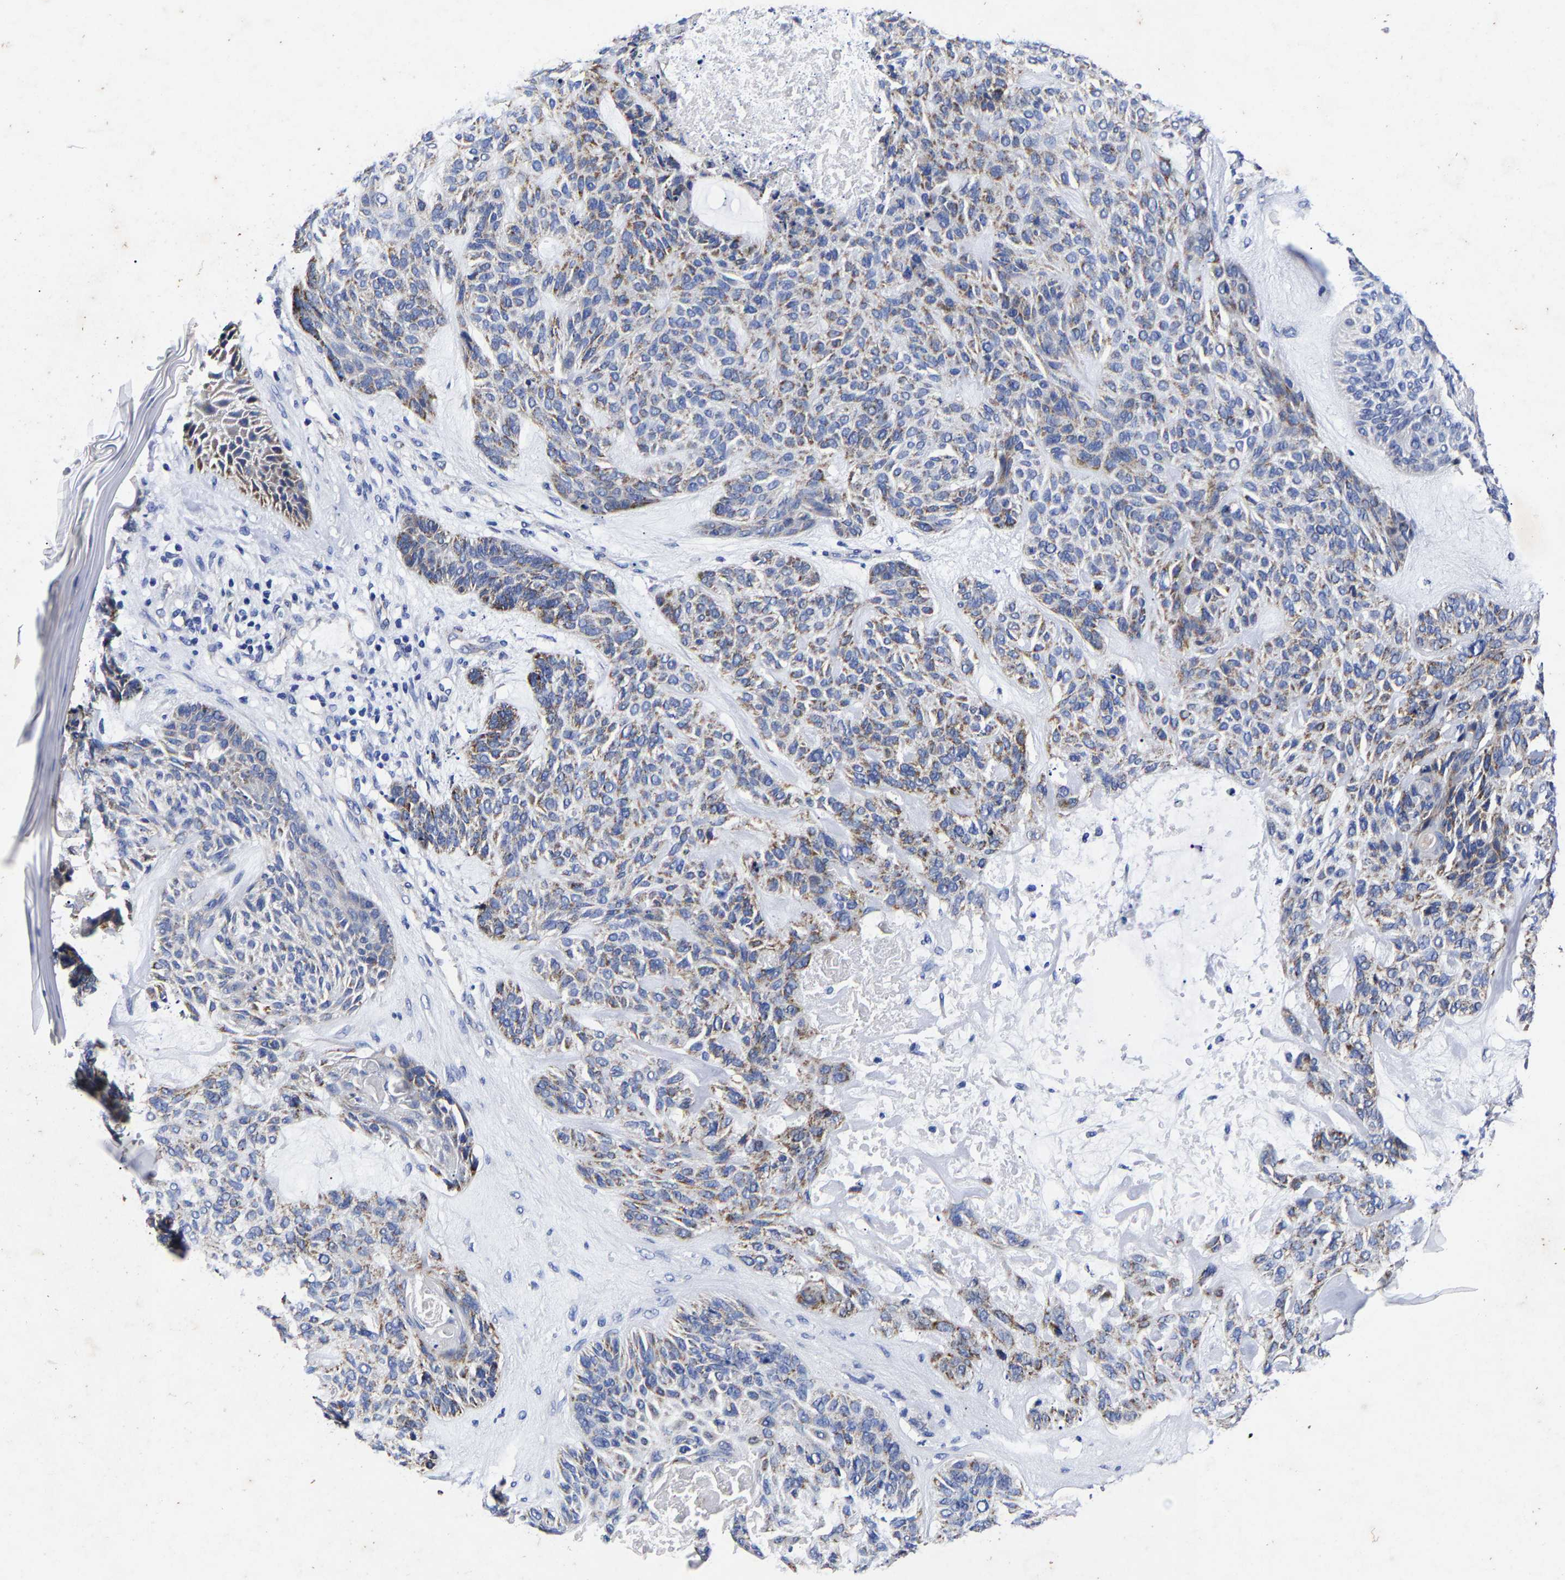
{"staining": {"intensity": "moderate", "quantity": "25%-75%", "location": "cytoplasmic/membranous"}, "tissue": "skin cancer", "cell_type": "Tumor cells", "image_type": "cancer", "snomed": [{"axis": "morphology", "description": "Basal cell carcinoma"}, {"axis": "topography", "description": "Skin"}], "caption": "The image exhibits a brown stain indicating the presence of a protein in the cytoplasmic/membranous of tumor cells in skin cancer.", "gene": "AASS", "patient": {"sex": "male", "age": 55}}